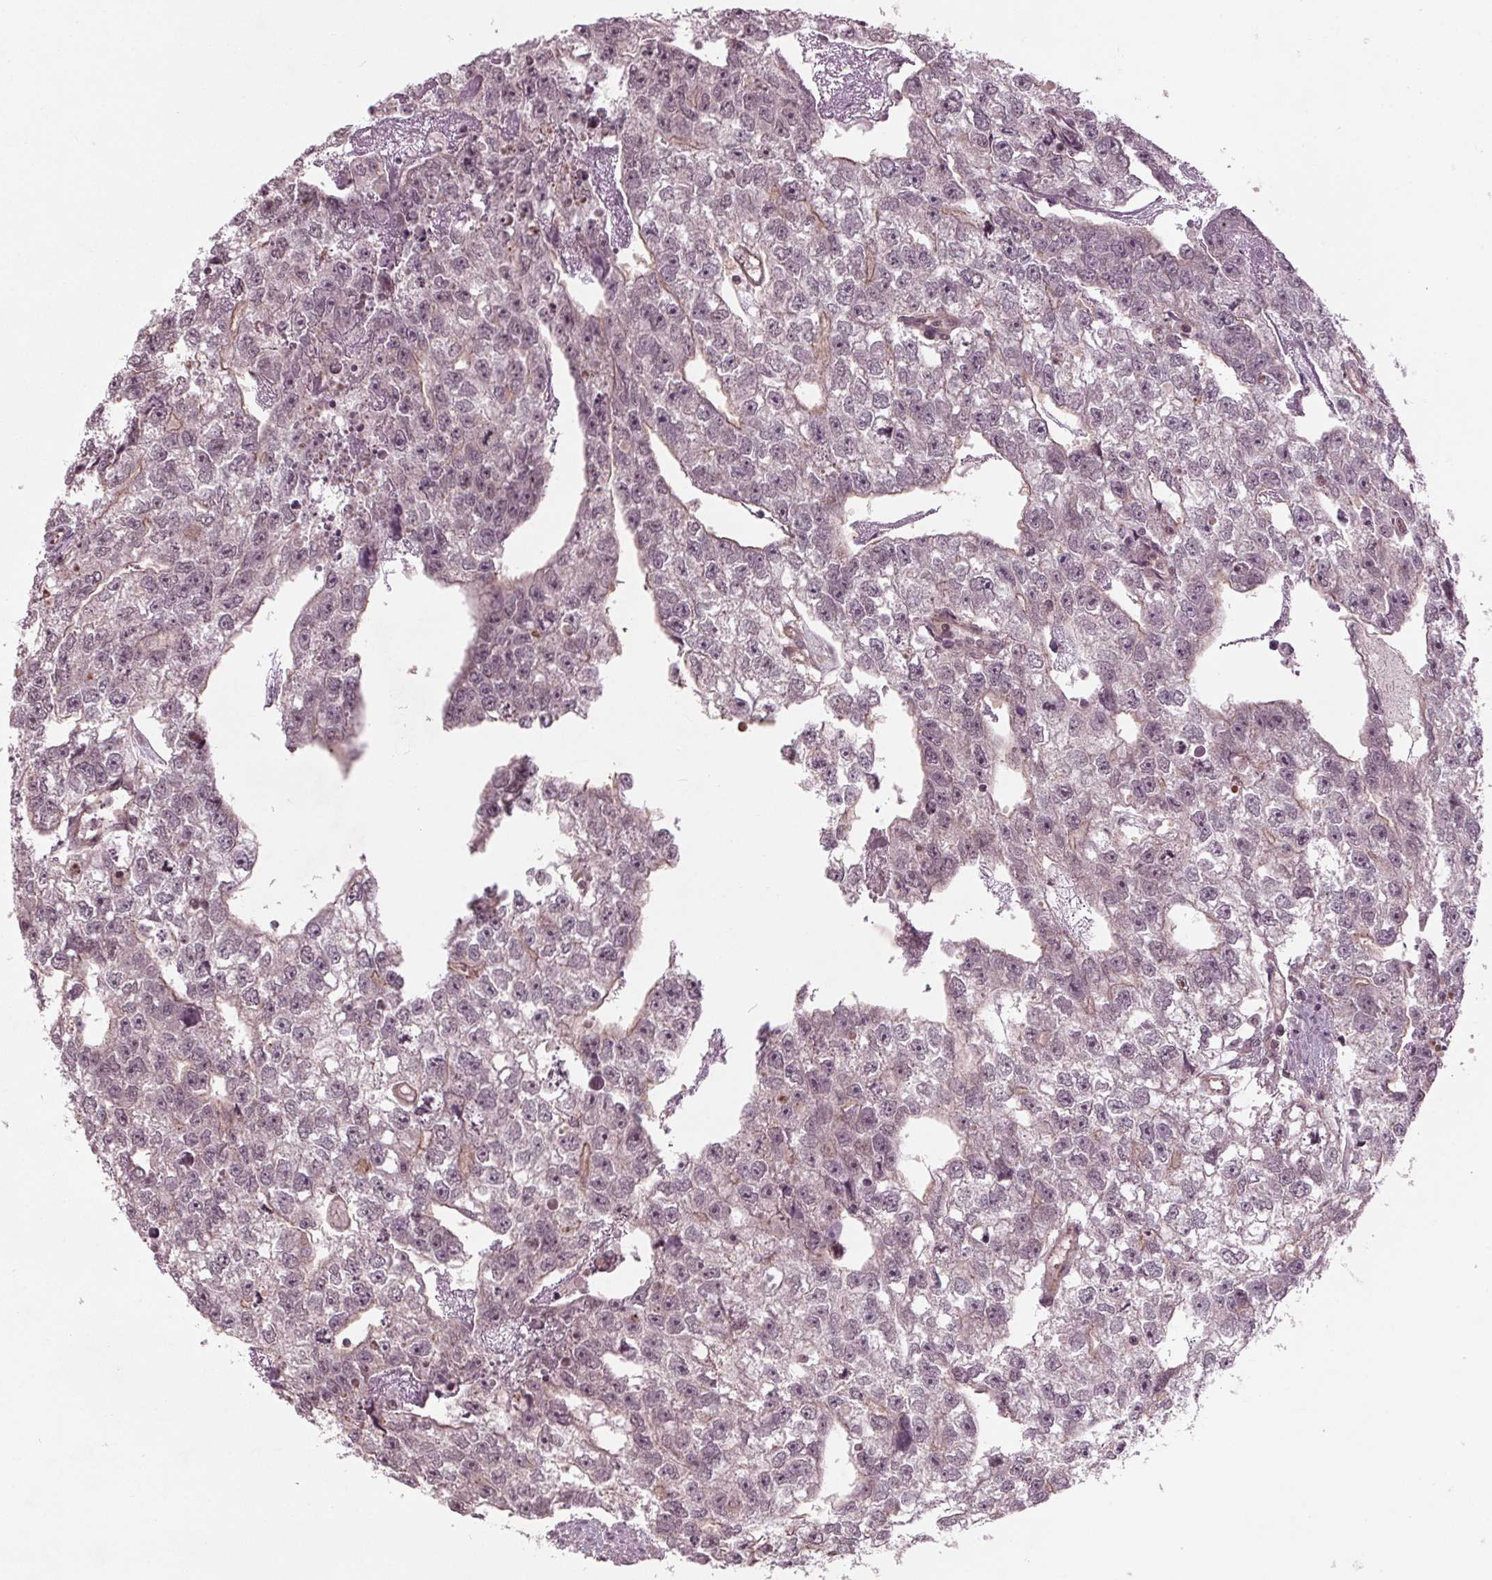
{"staining": {"intensity": "negative", "quantity": "none", "location": "none"}, "tissue": "testis cancer", "cell_type": "Tumor cells", "image_type": "cancer", "snomed": [{"axis": "morphology", "description": "Carcinoma, Embryonal, NOS"}, {"axis": "morphology", "description": "Teratoma, malignant, NOS"}, {"axis": "topography", "description": "Testis"}], "caption": "Immunohistochemistry (IHC) of human testis cancer (malignant teratoma) displays no positivity in tumor cells. (DAB (3,3'-diaminobenzidine) immunohistochemistry, high magnification).", "gene": "BTBD1", "patient": {"sex": "male", "age": 44}}